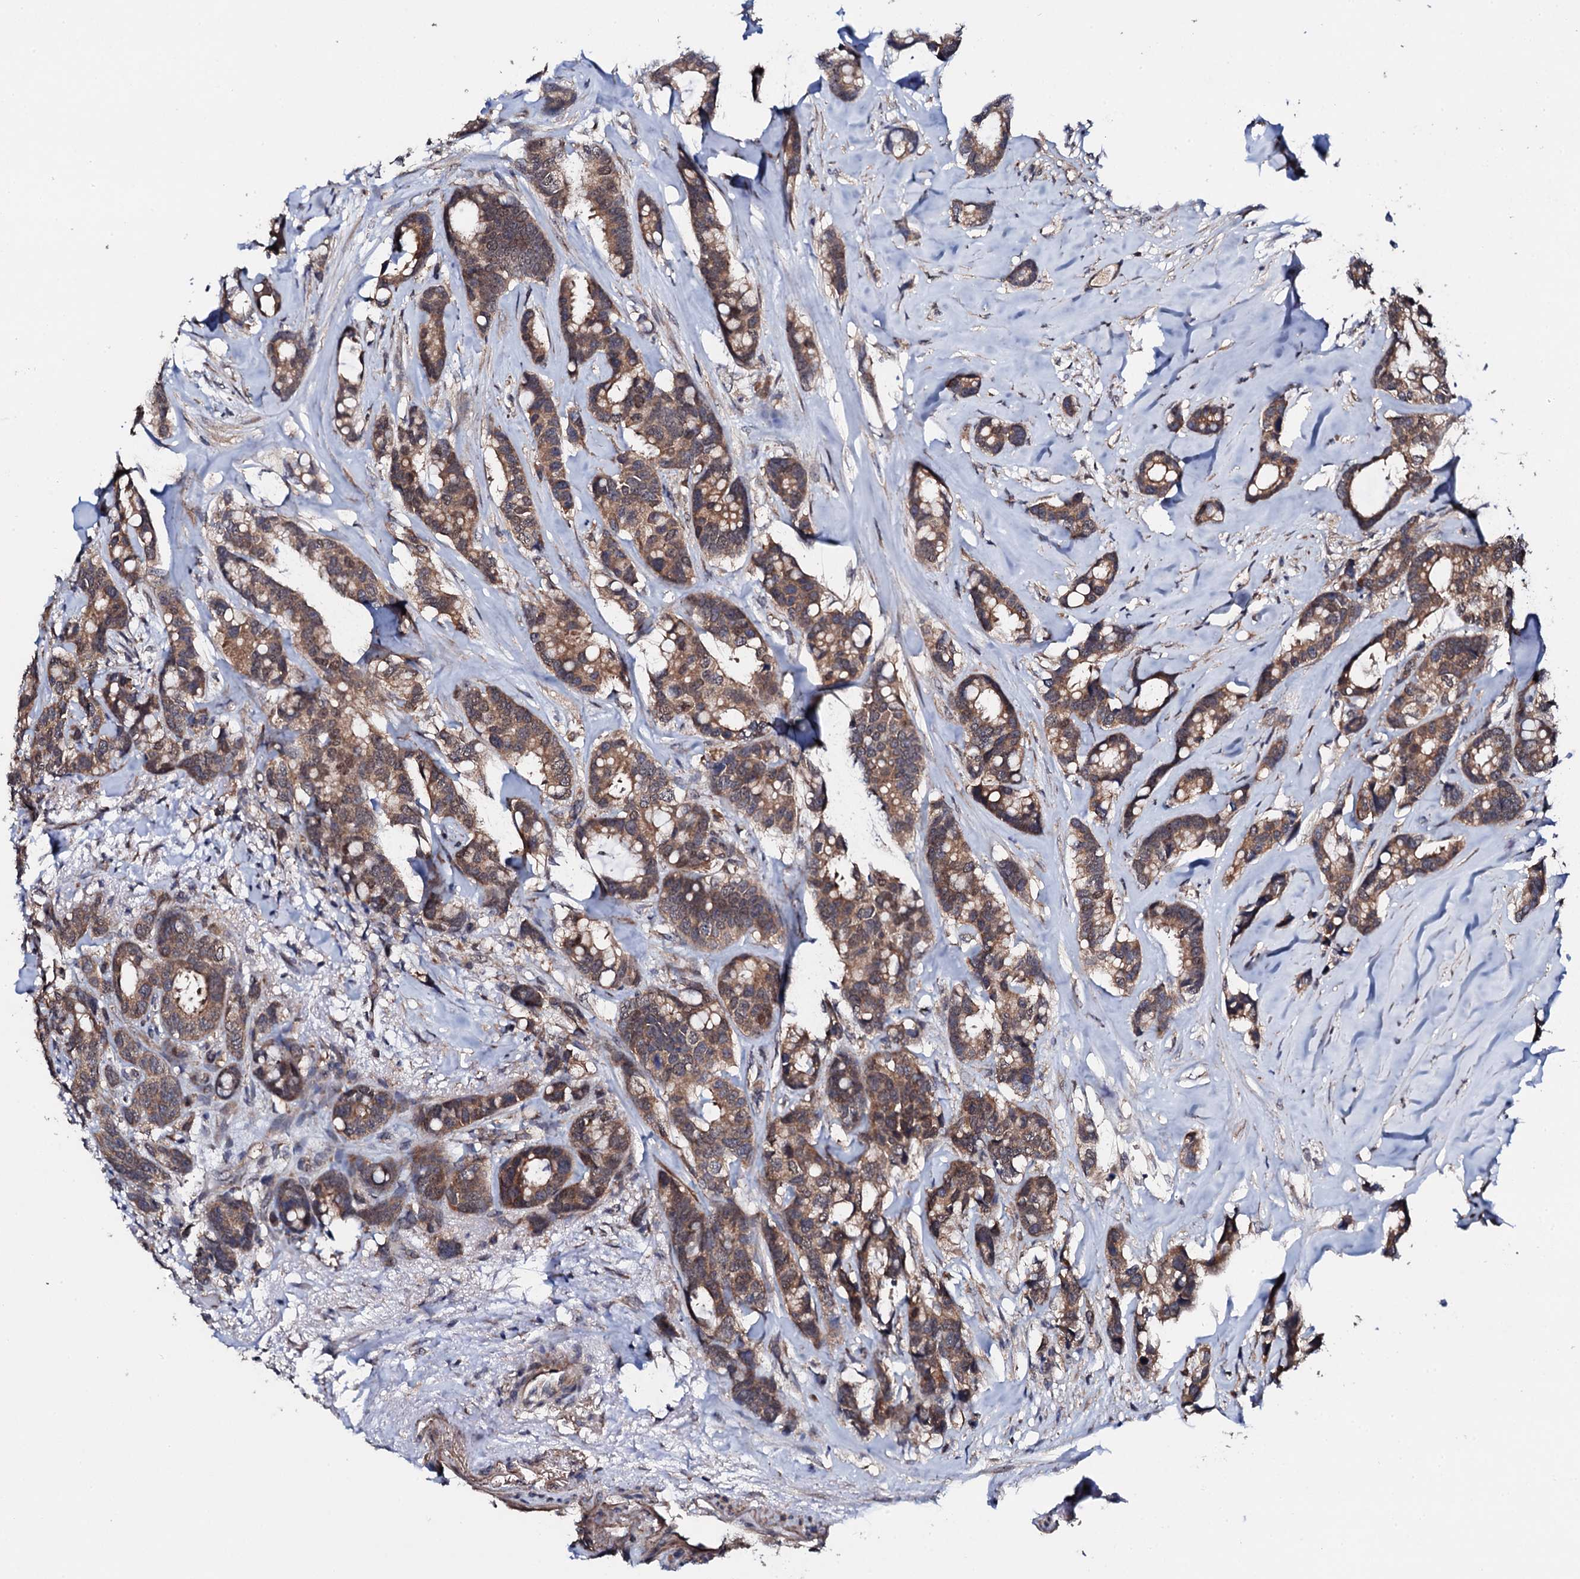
{"staining": {"intensity": "moderate", "quantity": ">75%", "location": "cytoplasmic/membranous"}, "tissue": "breast cancer", "cell_type": "Tumor cells", "image_type": "cancer", "snomed": [{"axis": "morphology", "description": "Duct carcinoma"}, {"axis": "topography", "description": "Breast"}], "caption": "Protein staining shows moderate cytoplasmic/membranous expression in approximately >75% of tumor cells in breast infiltrating ductal carcinoma.", "gene": "IP6K1", "patient": {"sex": "female", "age": 87}}